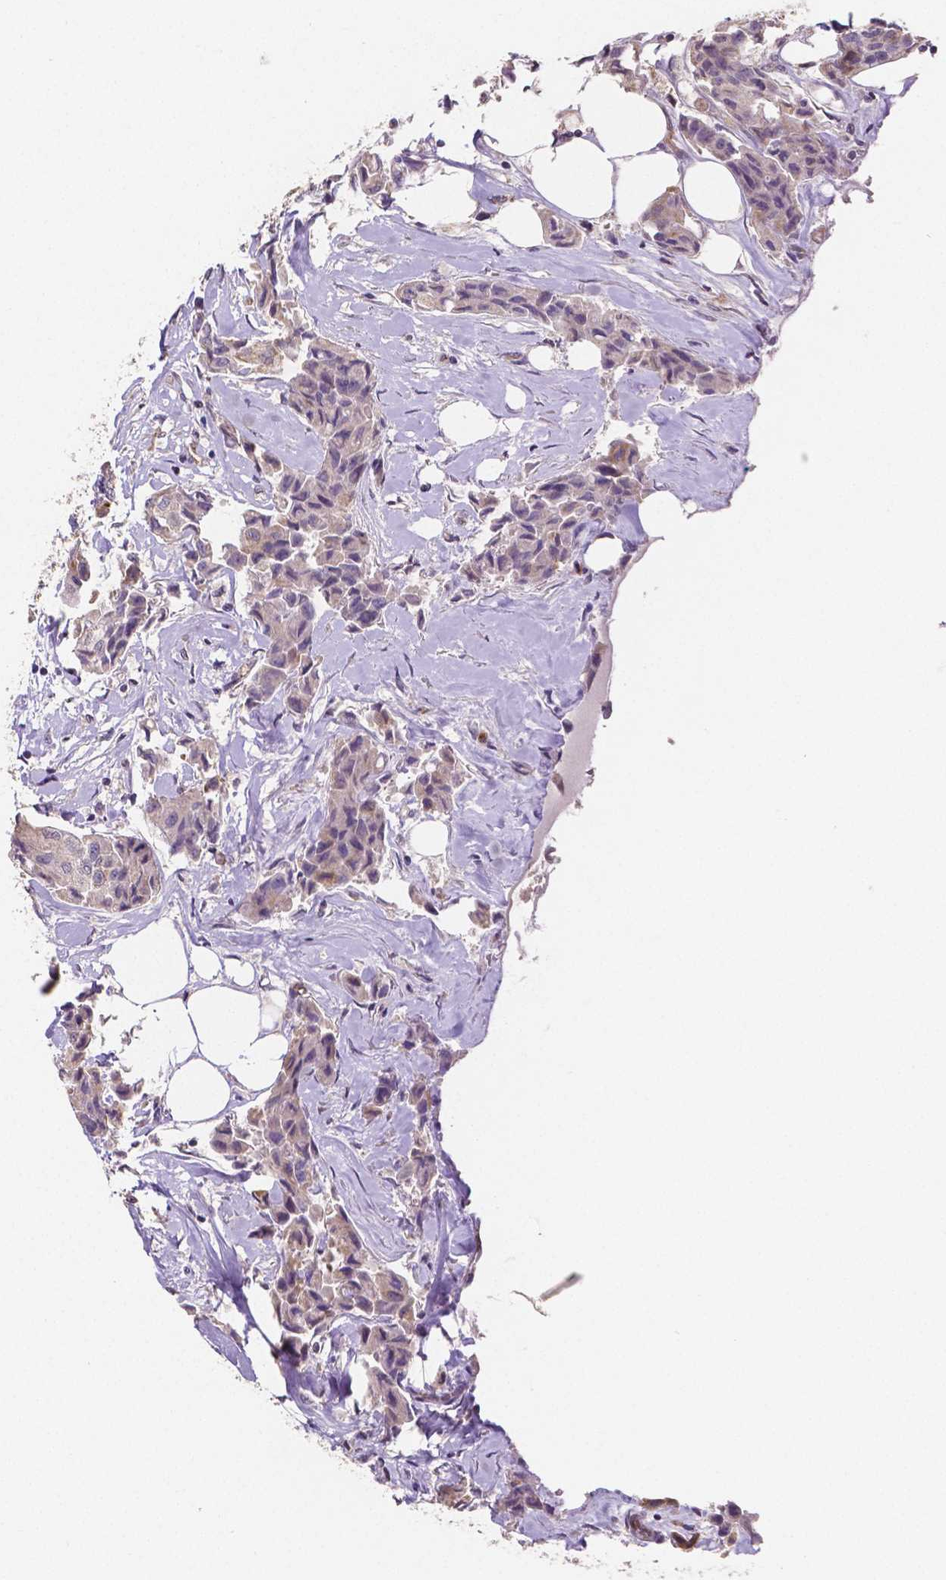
{"staining": {"intensity": "negative", "quantity": "none", "location": "none"}, "tissue": "breast cancer", "cell_type": "Tumor cells", "image_type": "cancer", "snomed": [{"axis": "morphology", "description": "Duct carcinoma"}, {"axis": "topography", "description": "Breast"}, {"axis": "topography", "description": "Lymph node"}], "caption": "This photomicrograph is of intraductal carcinoma (breast) stained with IHC to label a protein in brown with the nuclei are counter-stained blue. There is no expression in tumor cells.", "gene": "ELAVL2", "patient": {"sex": "female", "age": 80}}